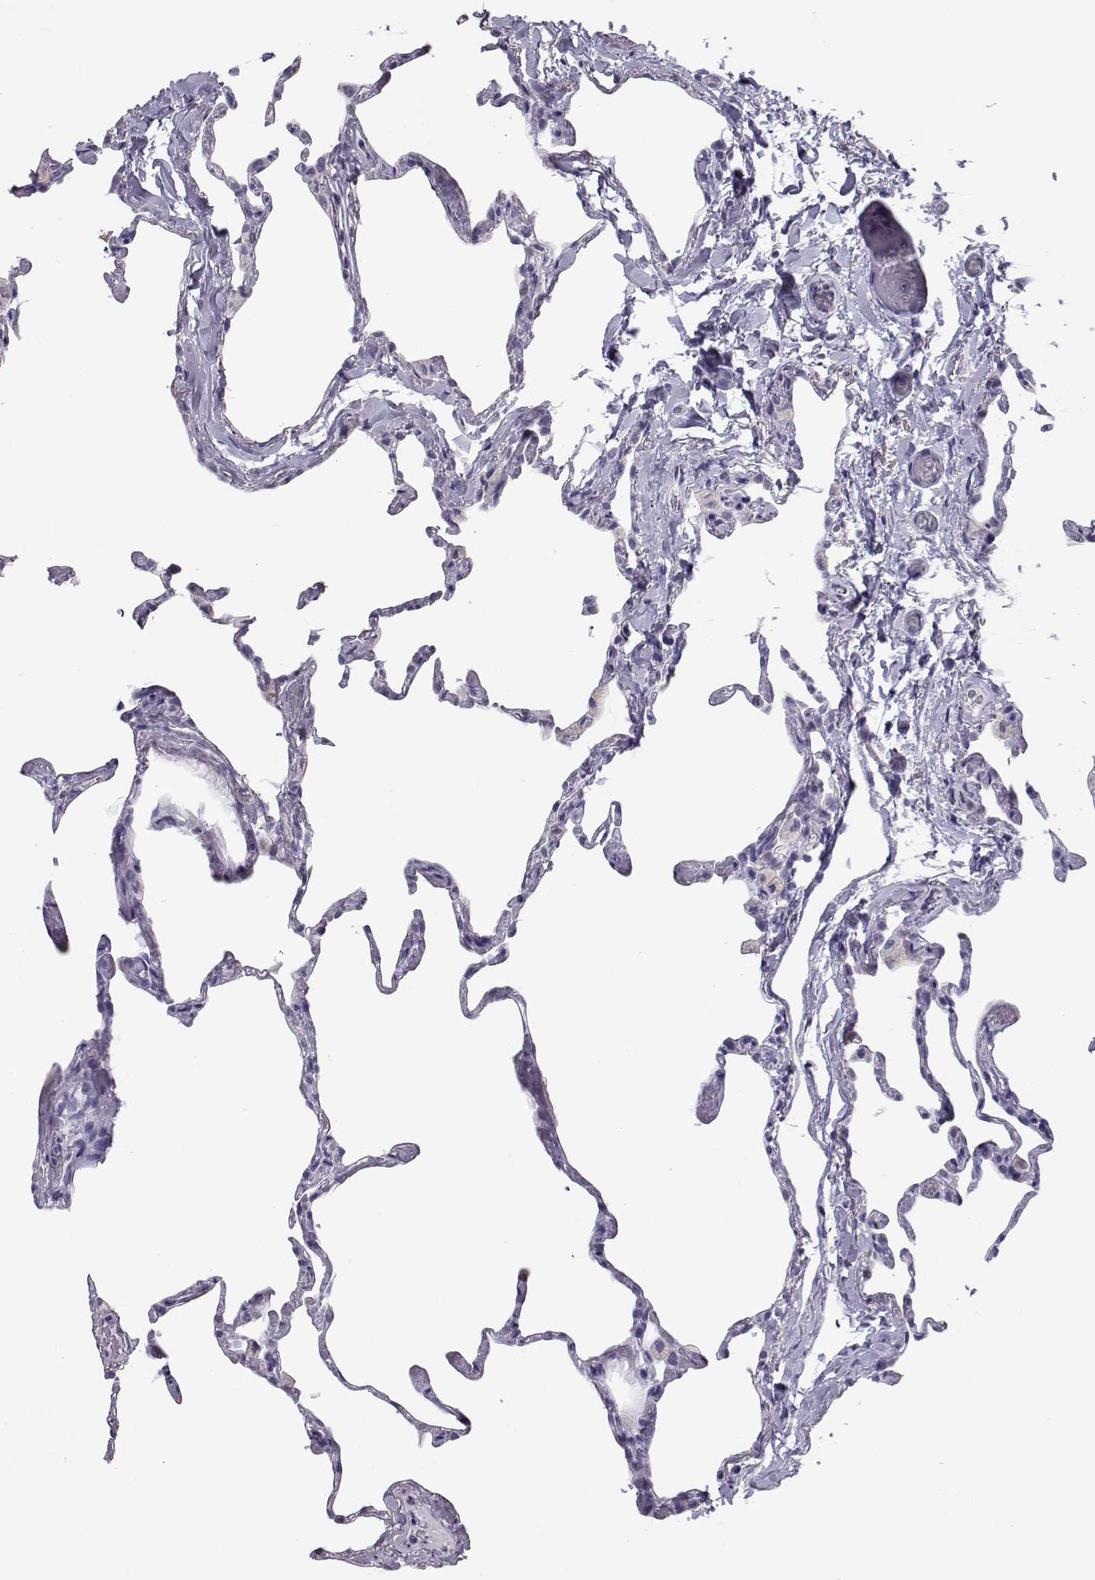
{"staining": {"intensity": "negative", "quantity": "none", "location": "none"}, "tissue": "lung", "cell_type": "Alveolar cells", "image_type": "normal", "snomed": [{"axis": "morphology", "description": "Normal tissue, NOS"}, {"axis": "topography", "description": "Lung"}], "caption": "Alveolar cells are negative for brown protein staining in unremarkable lung. Brightfield microscopy of IHC stained with DAB (brown) and hematoxylin (blue), captured at high magnification.", "gene": "KCNMB4", "patient": {"sex": "male", "age": 65}}